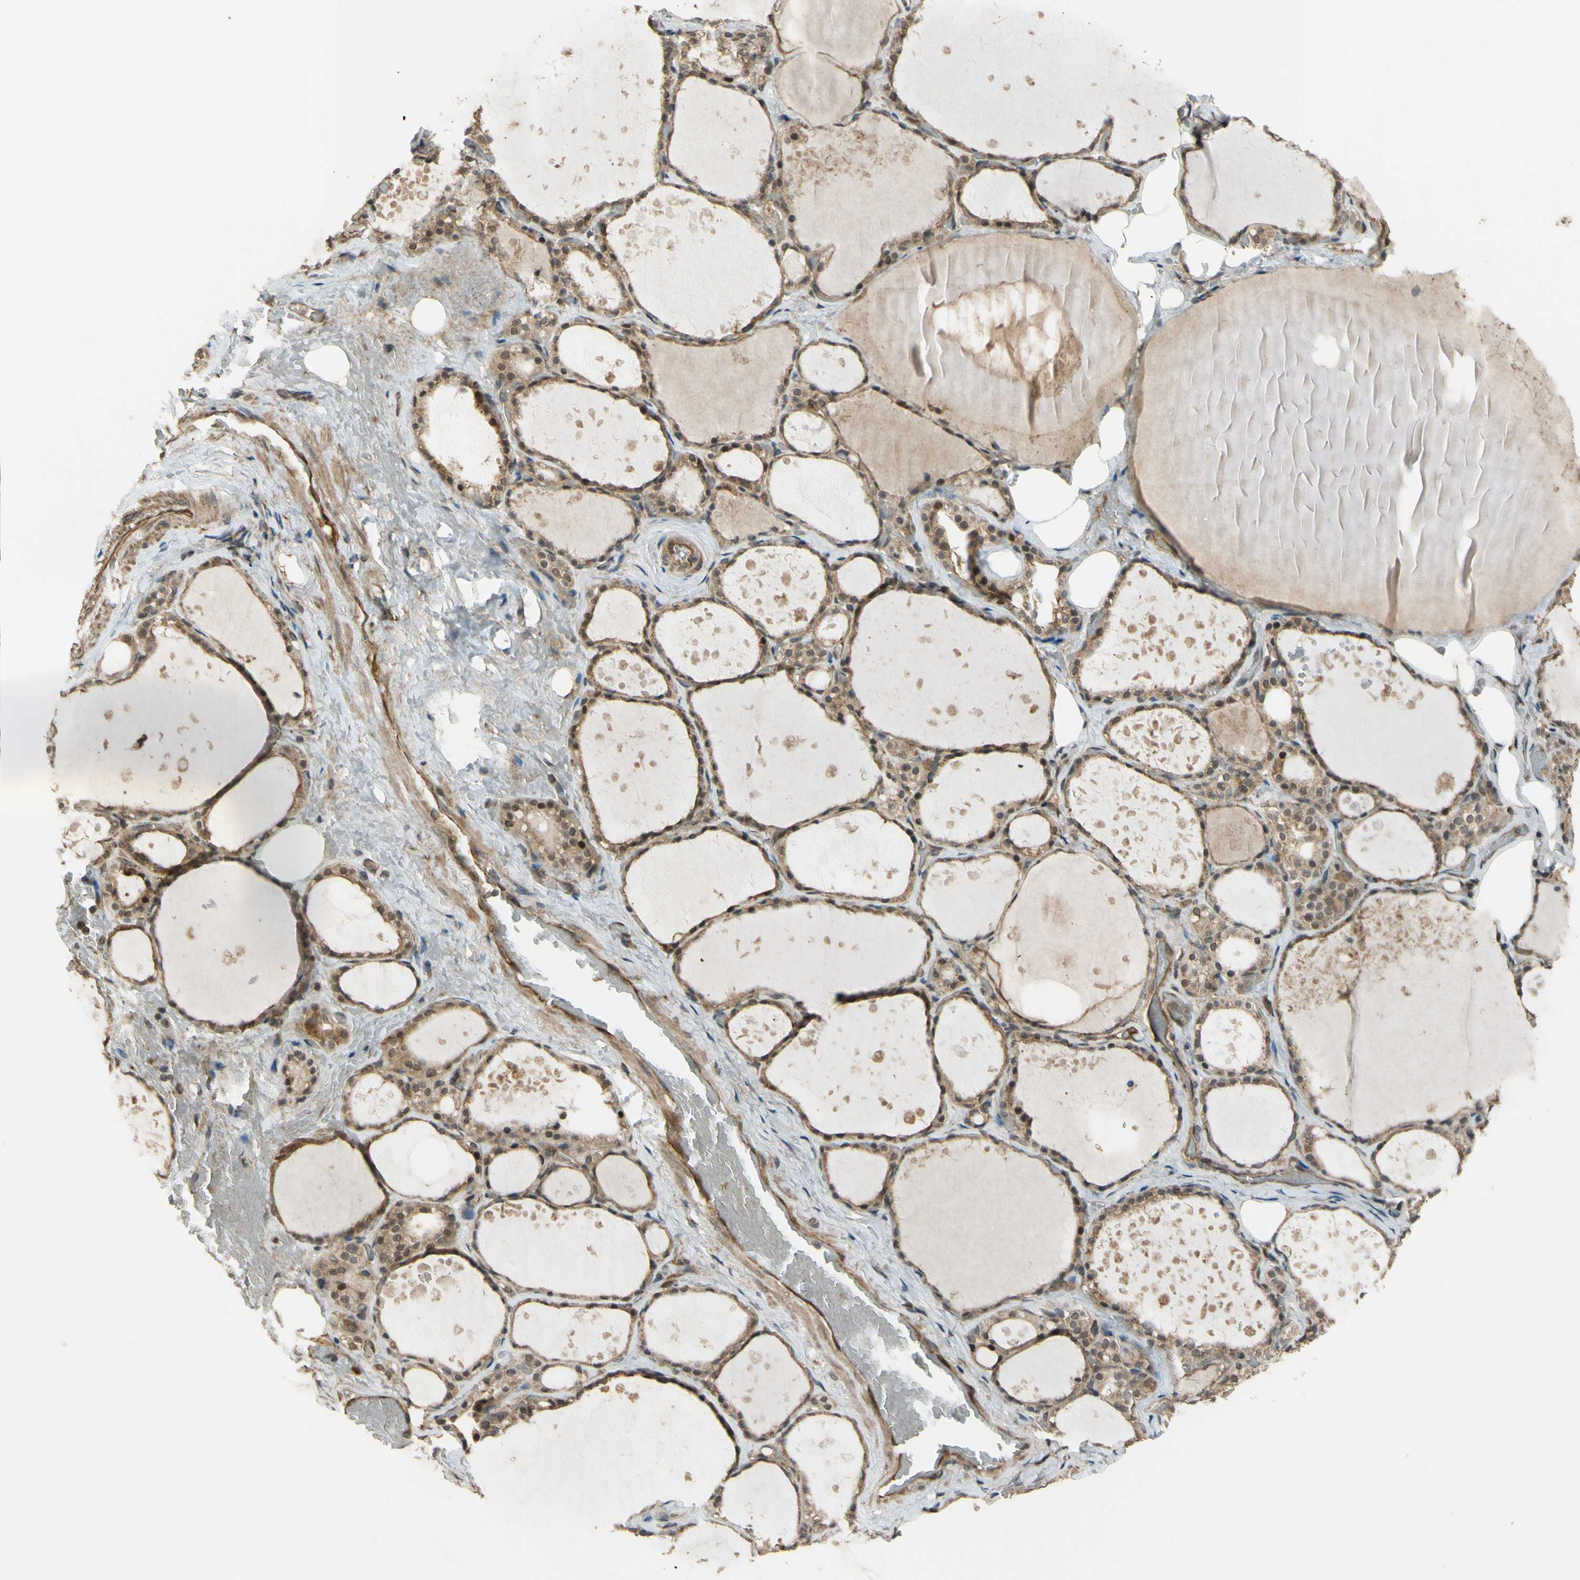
{"staining": {"intensity": "moderate", "quantity": ">75%", "location": "cytoplasmic/membranous,nuclear"}, "tissue": "thyroid gland", "cell_type": "Glandular cells", "image_type": "normal", "snomed": [{"axis": "morphology", "description": "Normal tissue, NOS"}, {"axis": "topography", "description": "Thyroid gland"}], "caption": "Thyroid gland stained with DAB (3,3'-diaminobenzidine) immunohistochemistry (IHC) reveals medium levels of moderate cytoplasmic/membranous,nuclear positivity in about >75% of glandular cells.", "gene": "FLII", "patient": {"sex": "male", "age": 61}}